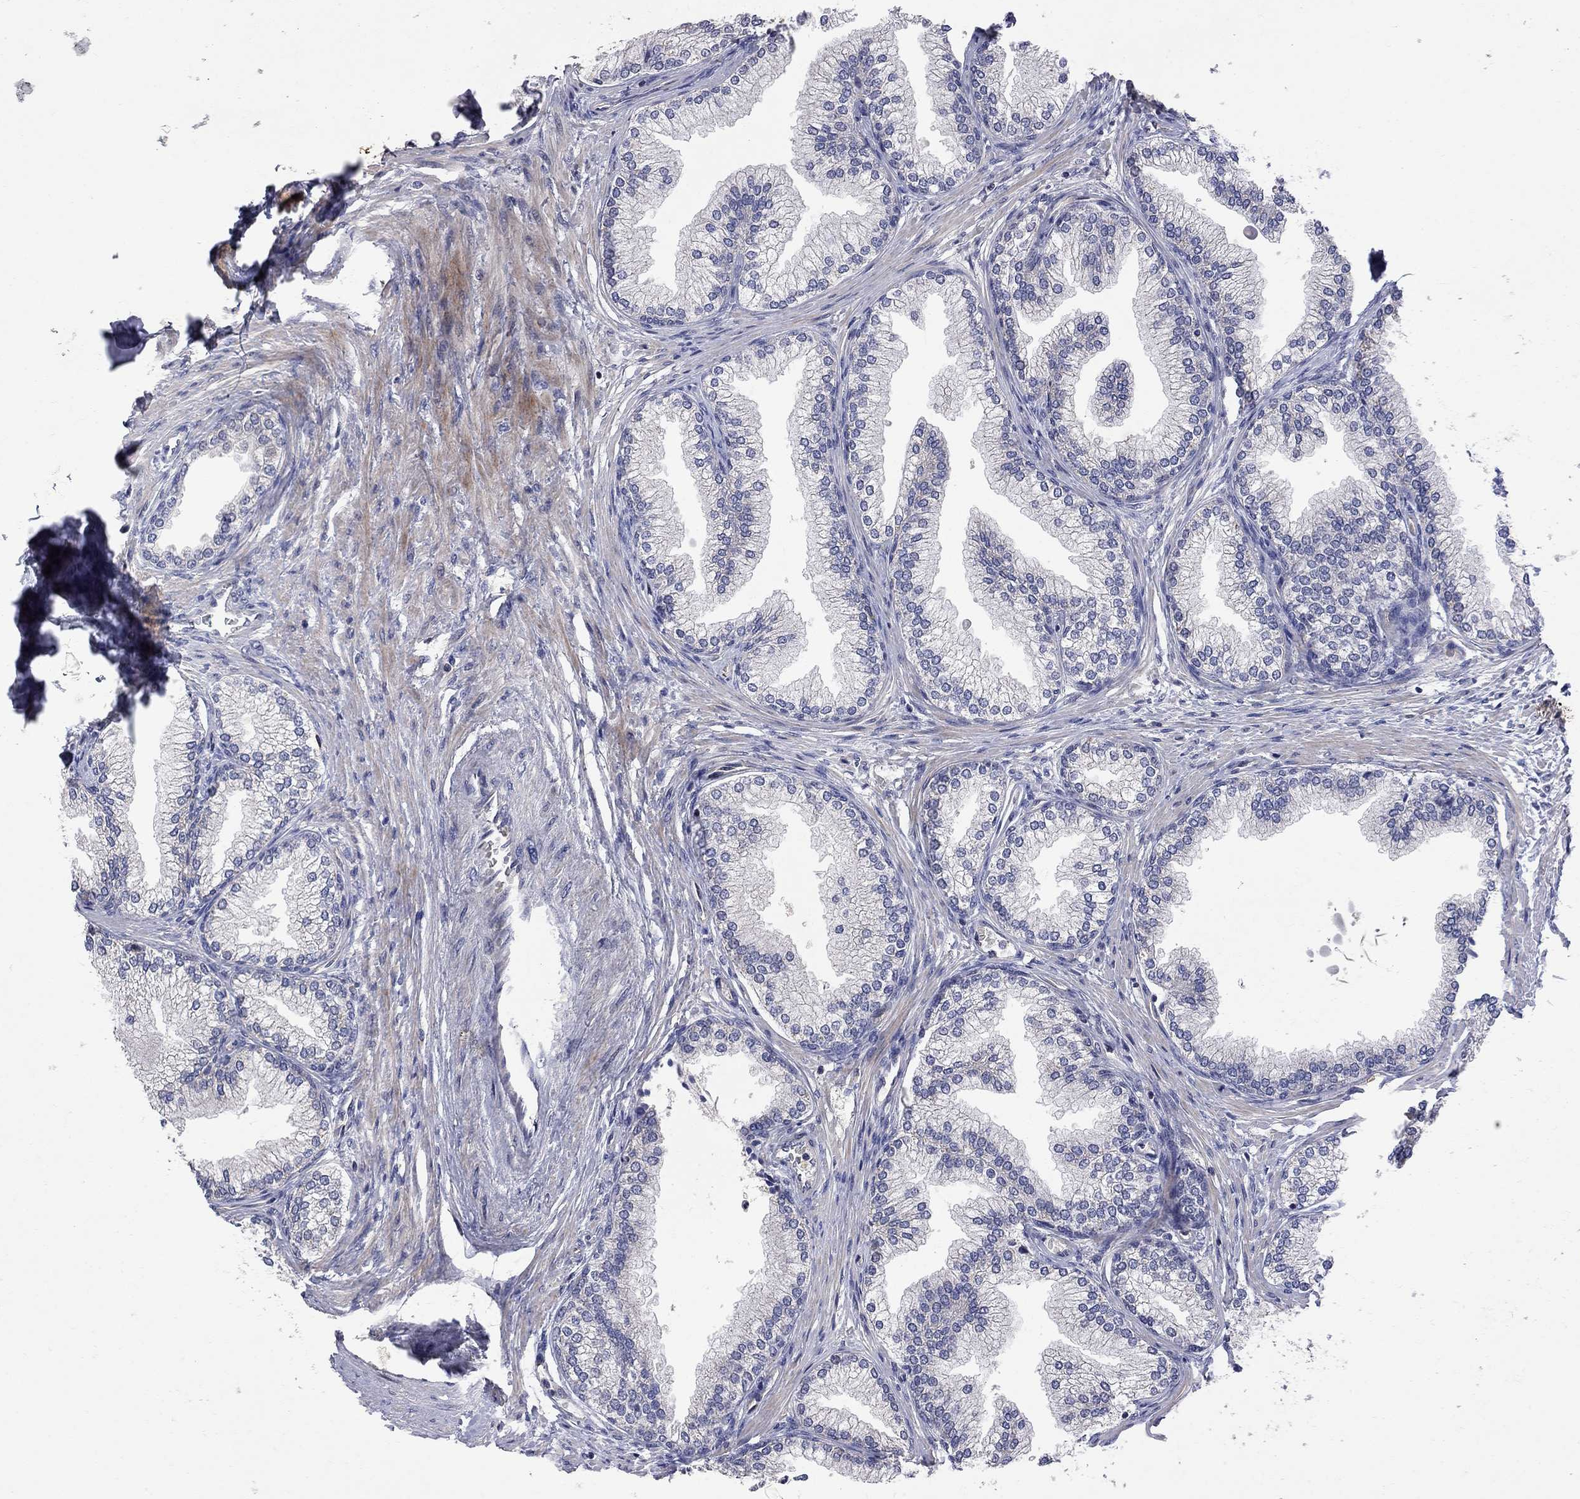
{"staining": {"intensity": "weak", "quantity": "<25%", "location": "cytoplasmic/membranous"}, "tissue": "prostate", "cell_type": "Glandular cells", "image_type": "normal", "snomed": [{"axis": "morphology", "description": "Normal tissue, NOS"}, {"axis": "topography", "description": "Prostate"}], "caption": "This is a histopathology image of immunohistochemistry (IHC) staining of benign prostate, which shows no expression in glandular cells.", "gene": "ABI3", "patient": {"sex": "male", "age": 72}}